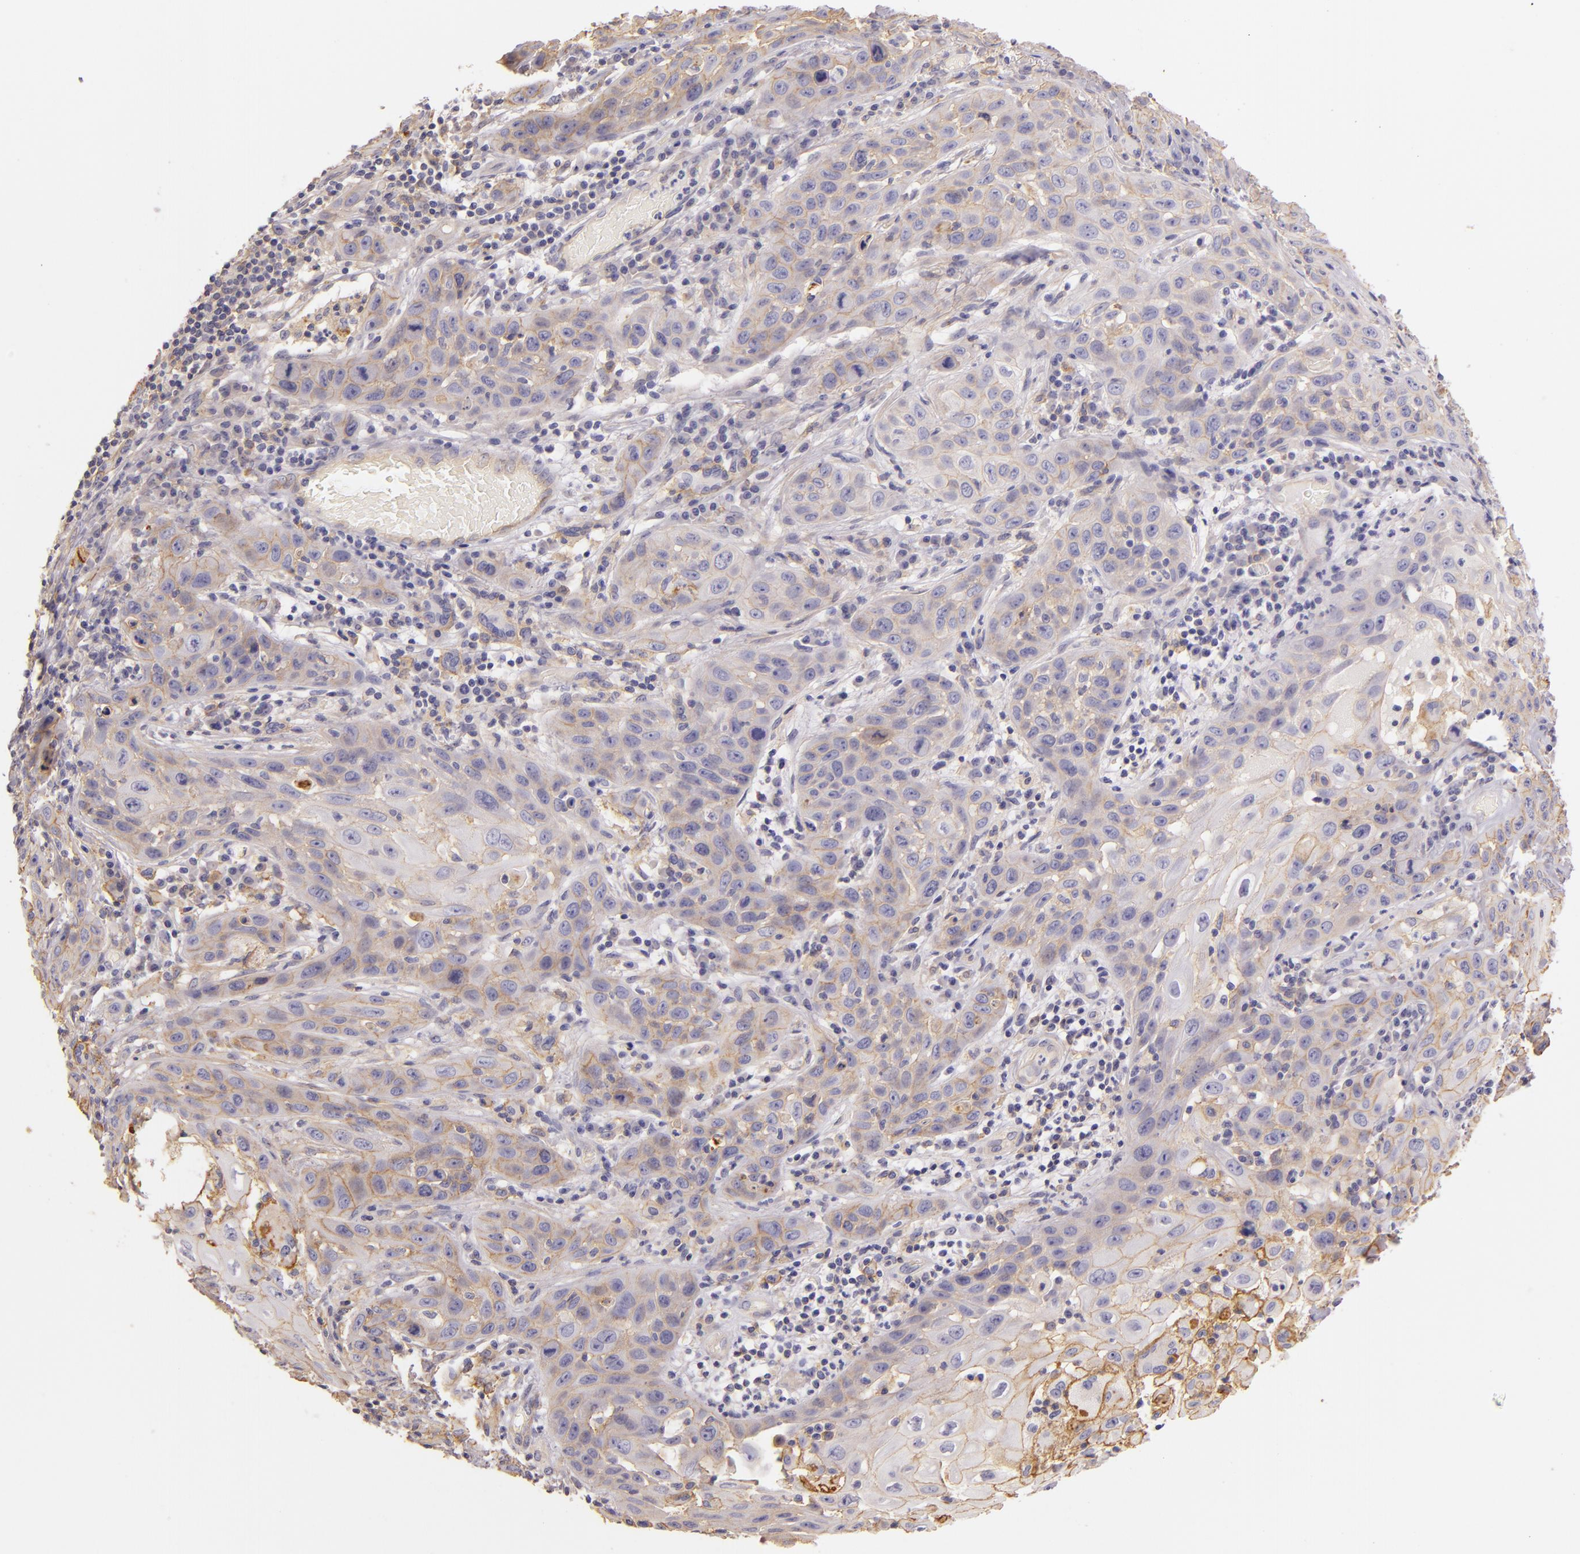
{"staining": {"intensity": "moderate", "quantity": "25%-75%", "location": "cytoplasmic/membranous"}, "tissue": "skin cancer", "cell_type": "Tumor cells", "image_type": "cancer", "snomed": [{"axis": "morphology", "description": "Squamous cell carcinoma, NOS"}, {"axis": "topography", "description": "Skin"}], "caption": "Skin cancer tissue reveals moderate cytoplasmic/membranous expression in about 25%-75% of tumor cells, visualized by immunohistochemistry.", "gene": "CTSF", "patient": {"sex": "male", "age": 84}}